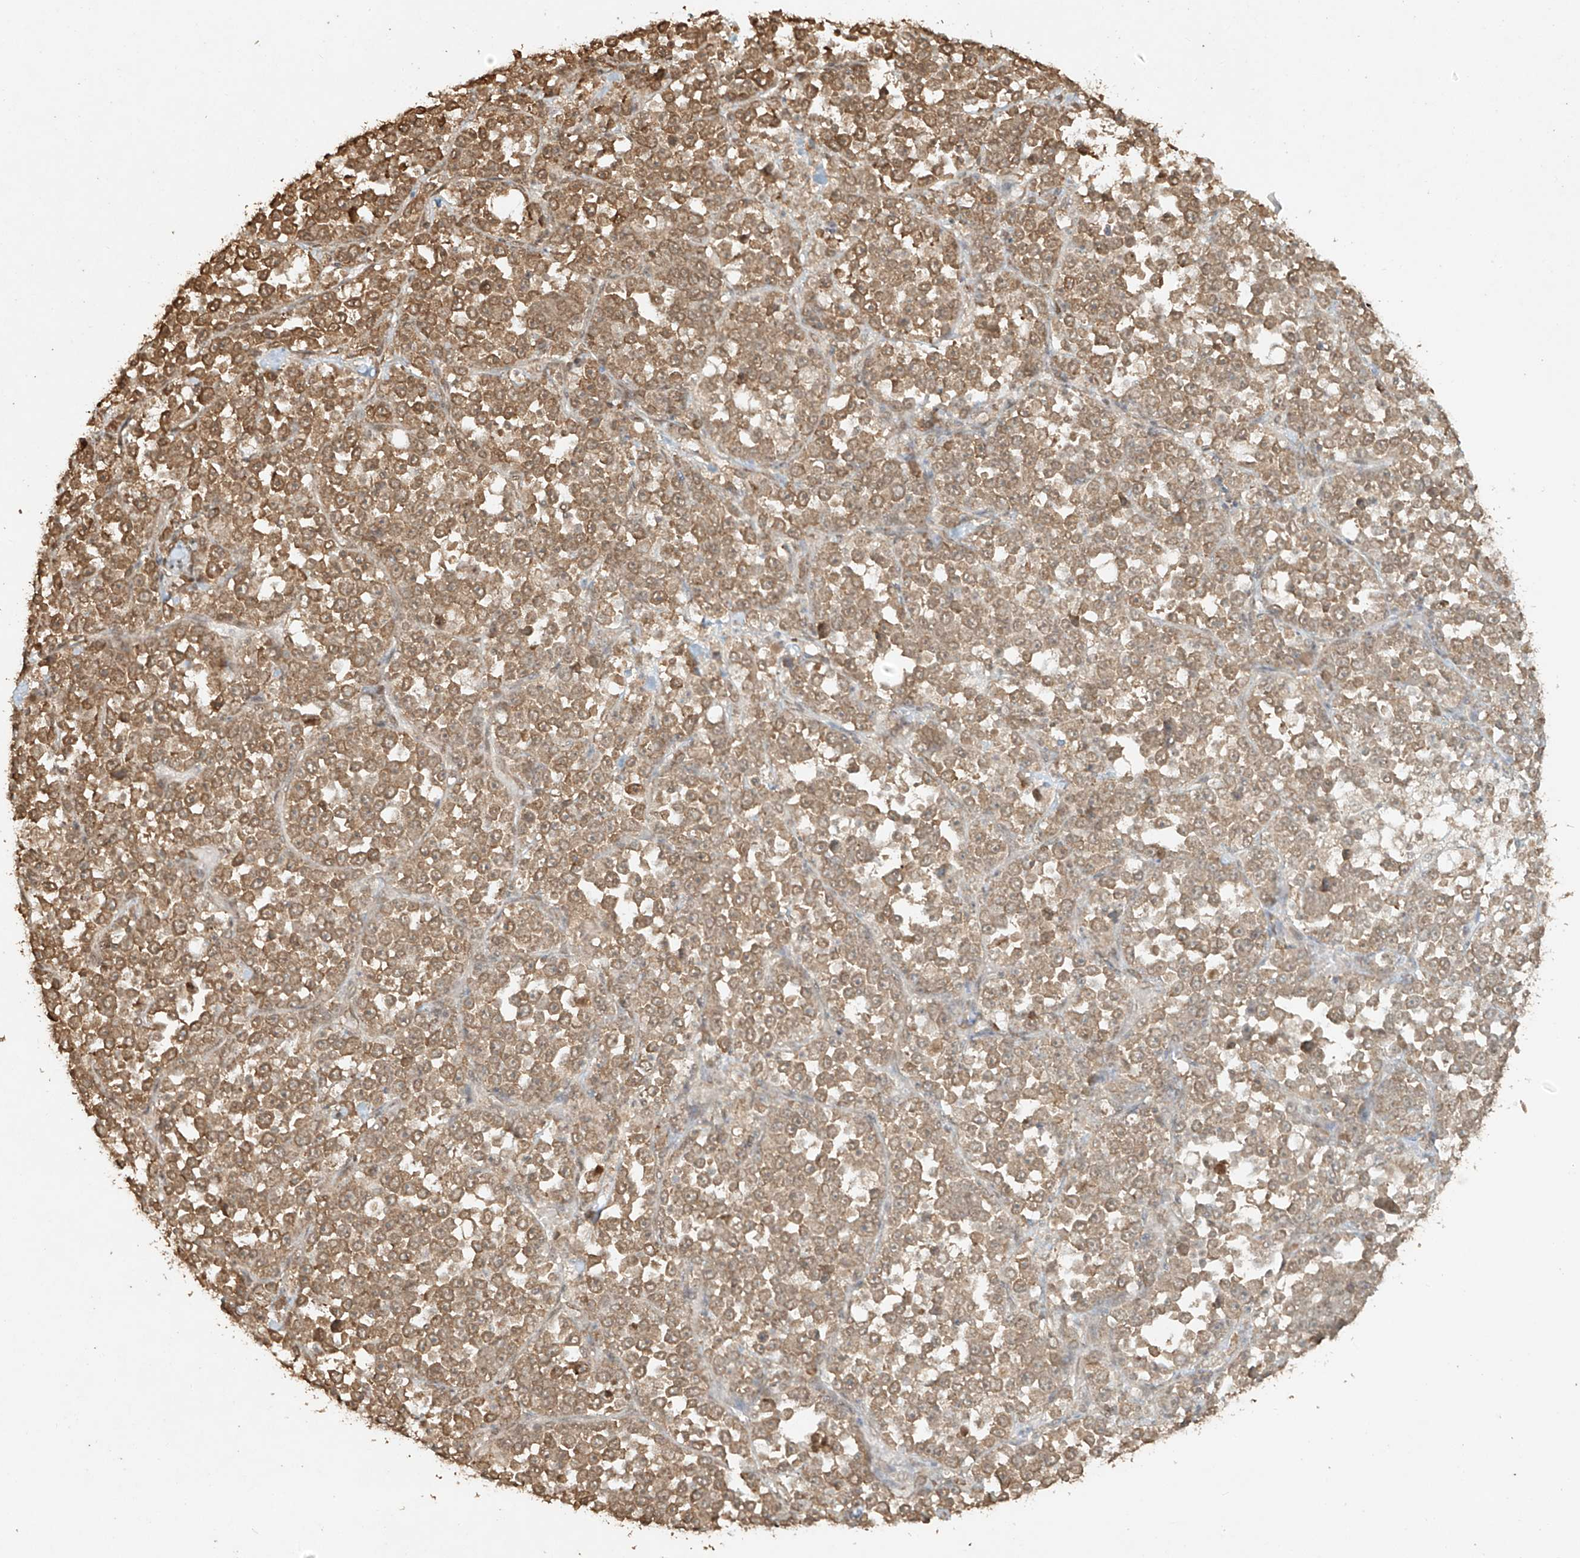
{"staining": {"intensity": "moderate", "quantity": ">75%", "location": "cytoplasmic/membranous"}, "tissue": "stomach cancer", "cell_type": "Tumor cells", "image_type": "cancer", "snomed": [{"axis": "morphology", "description": "Normal tissue, NOS"}, {"axis": "morphology", "description": "Adenocarcinoma, NOS"}, {"axis": "topography", "description": "Stomach, upper"}, {"axis": "topography", "description": "Stomach"}], "caption": "Immunohistochemistry staining of stomach cancer (adenocarcinoma), which exhibits medium levels of moderate cytoplasmic/membranous expression in about >75% of tumor cells indicating moderate cytoplasmic/membranous protein expression. The staining was performed using DAB (3,3'-diaminobenzidine) (brown) for protein detection and nuclei were counterstained in hematoxylin (blue).", "gene": "TIGAR", "patient": {"sex": "male", "age": 59}}